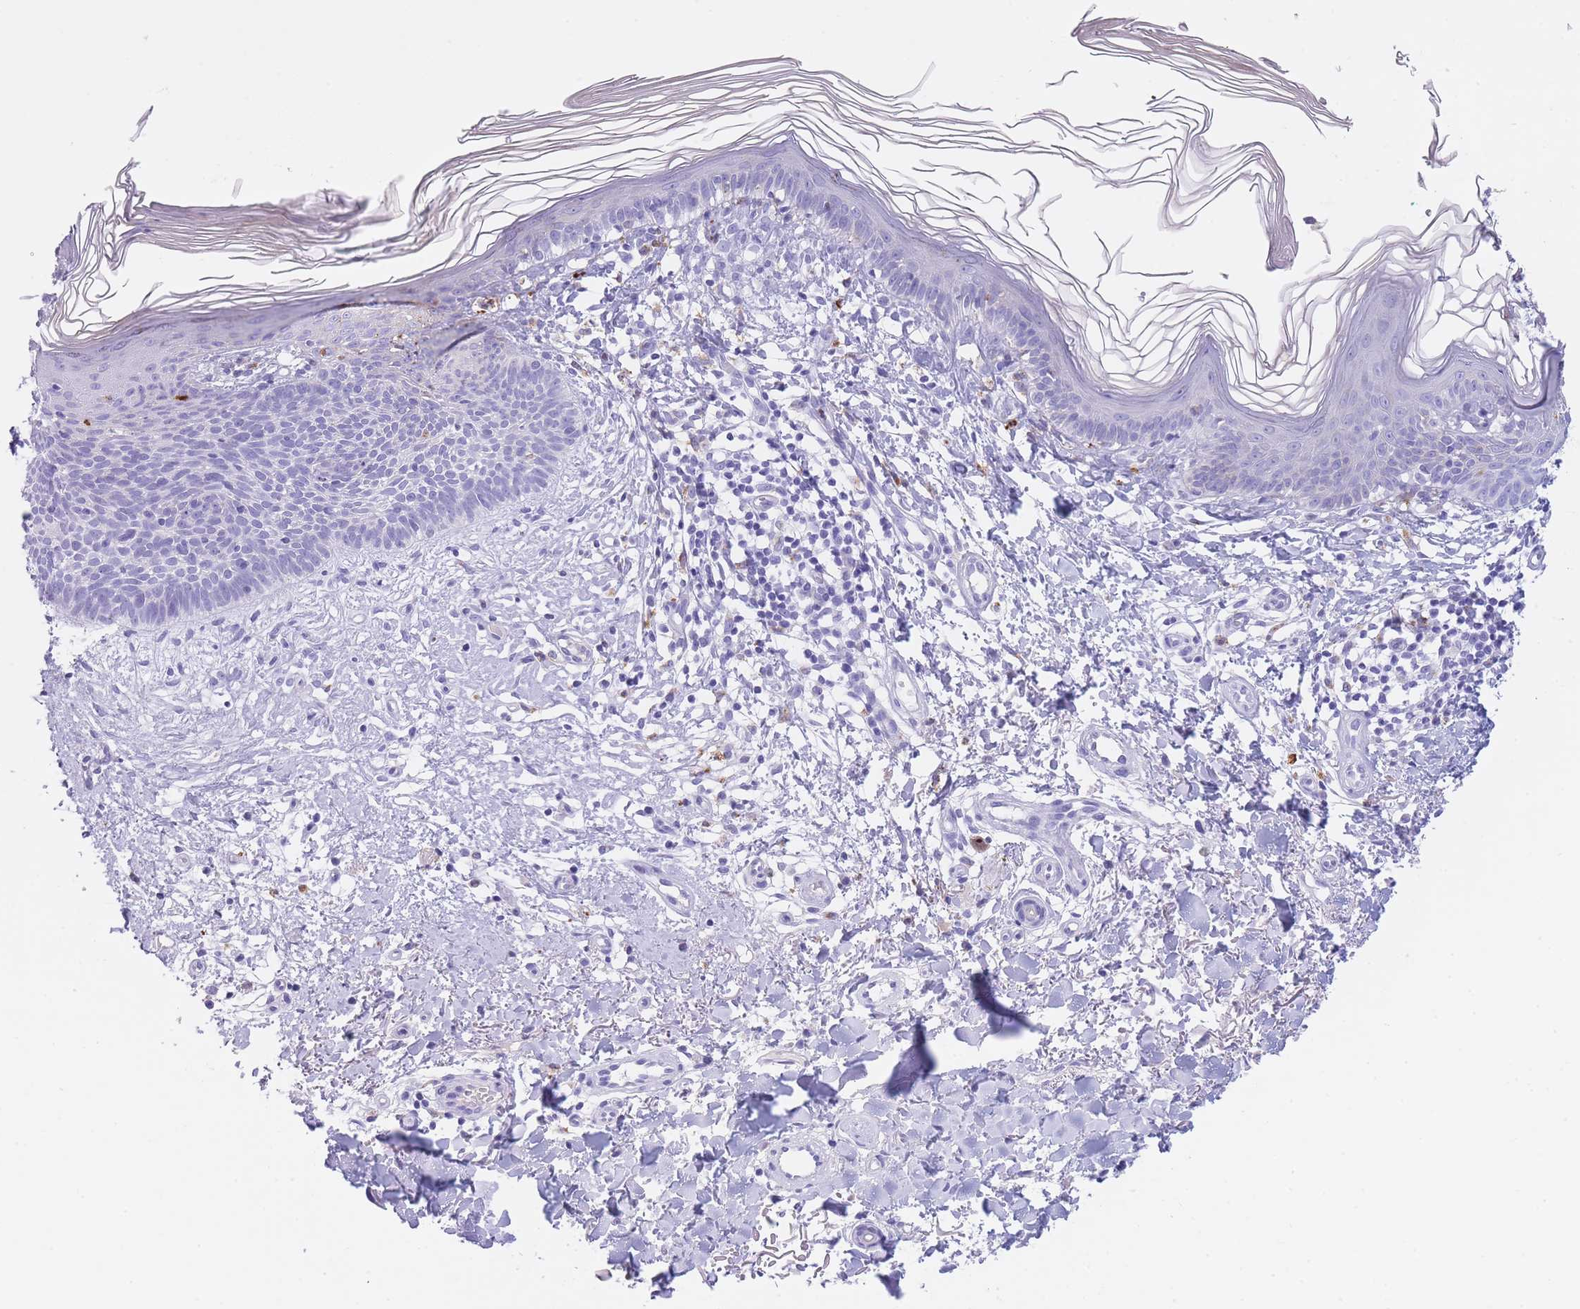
{"staining": {"intensity": "negative", "quantity": "none", "location": "none"}, "tissue": "skin cancer", "cell_type": "Tumor cells", "image_type": "cancer", "snomed": [{"axis": "morphology", "description": "Basal cell carcinoma"}, {"axis": "topography", "description": "Skin"}], "caption": "There is no significant expression in tumor cells of skin basal cell carcinoma.", "gene": "PLBD1", "patient": {"sex": "male", "age": 78}}